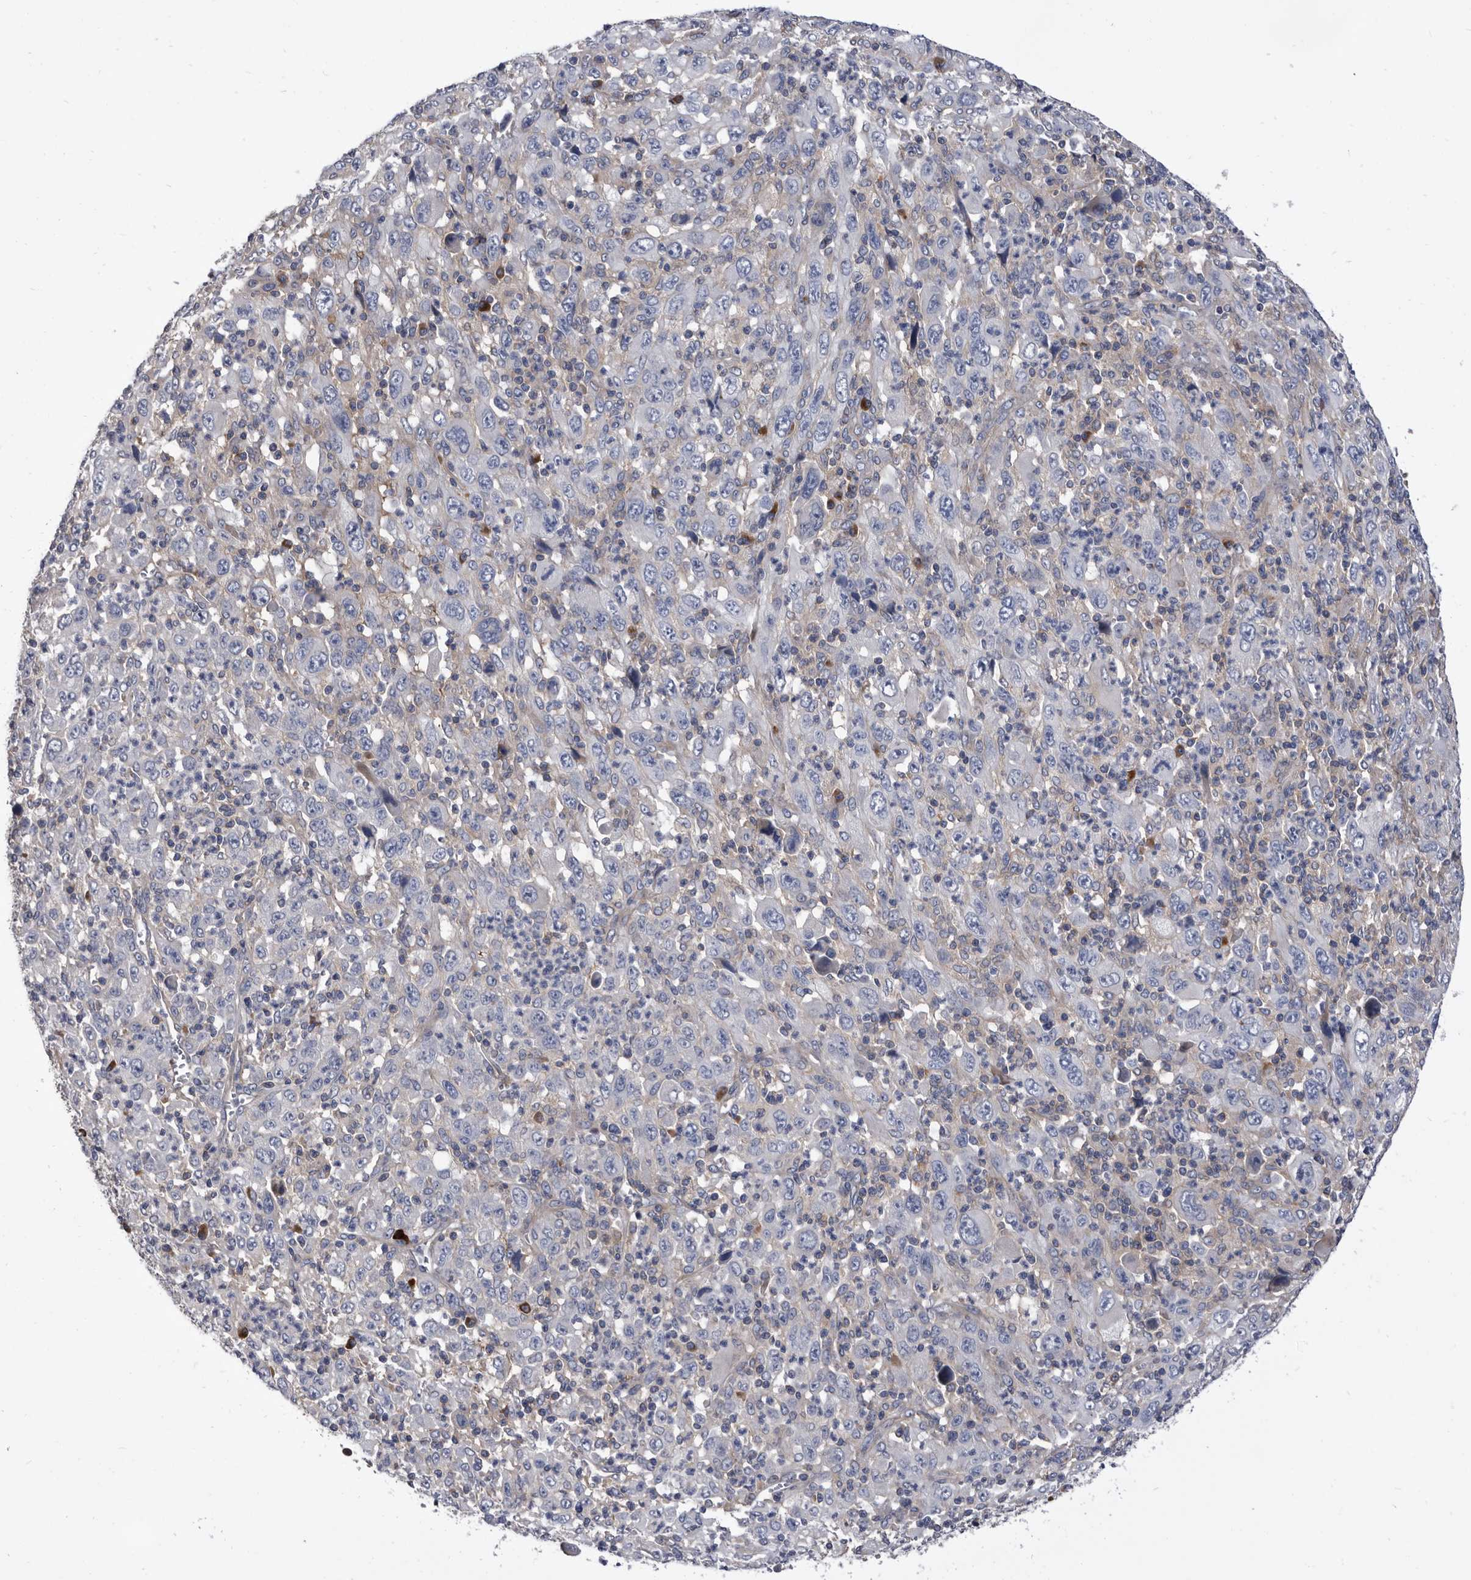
{"staining": {"intensity": "negative", "quantity": "none", "location": "none"}, "tissue": "melanoma", "cell_type": "Tumor cells", "image_type": "cancer", "snomed": [{"axis": "morphology", "description": "Malignant melanoma, Metastatic site"}, {"axis": "topography", "description": "Skin"}], "caption": "Micrograph shows no significant protein positivity in tumor cells of melanoma.", "gene": "DTNBP1", "patient": {"sex": "female", "age": 56}}